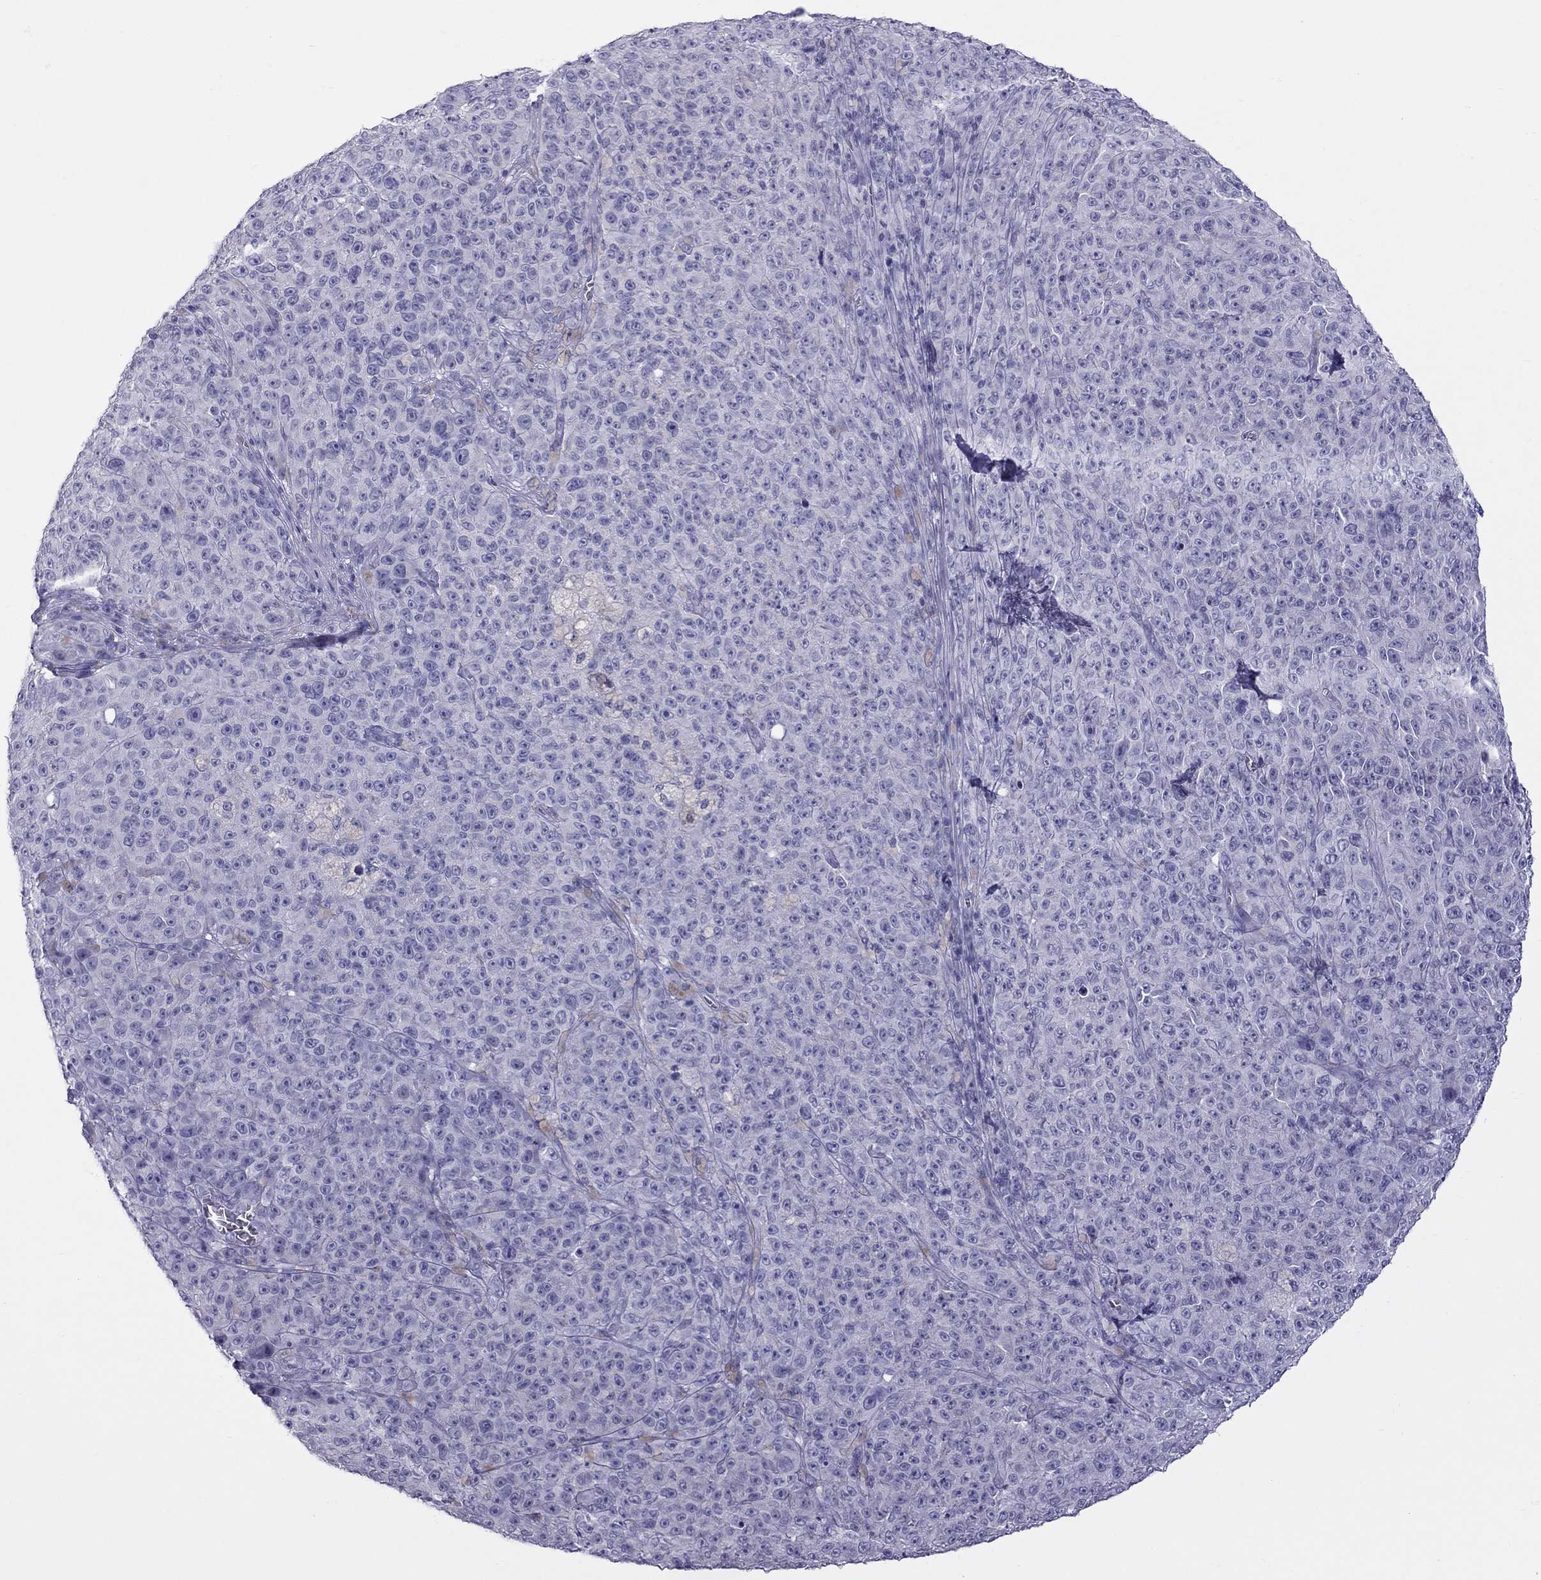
{"staining": {"intensity": "negative", "quantity": "none", "location": "none"}, "tissue": "melanoma", "cell_type": "Tumor cells", "image_type": "cancer", "snomed": [{"axis": "morphology", "description": "Malignant melanoma, NOS"}, {"axis": "topography", "description": "Skin"}], "caption": "DAB (3,3'-diaminobenzidine) immunohistochemical staining of human melanoma exhibits no significant expression in tumor cells.", "gene": "TEX14", "patient": {"sex": "female", "age": 82}}